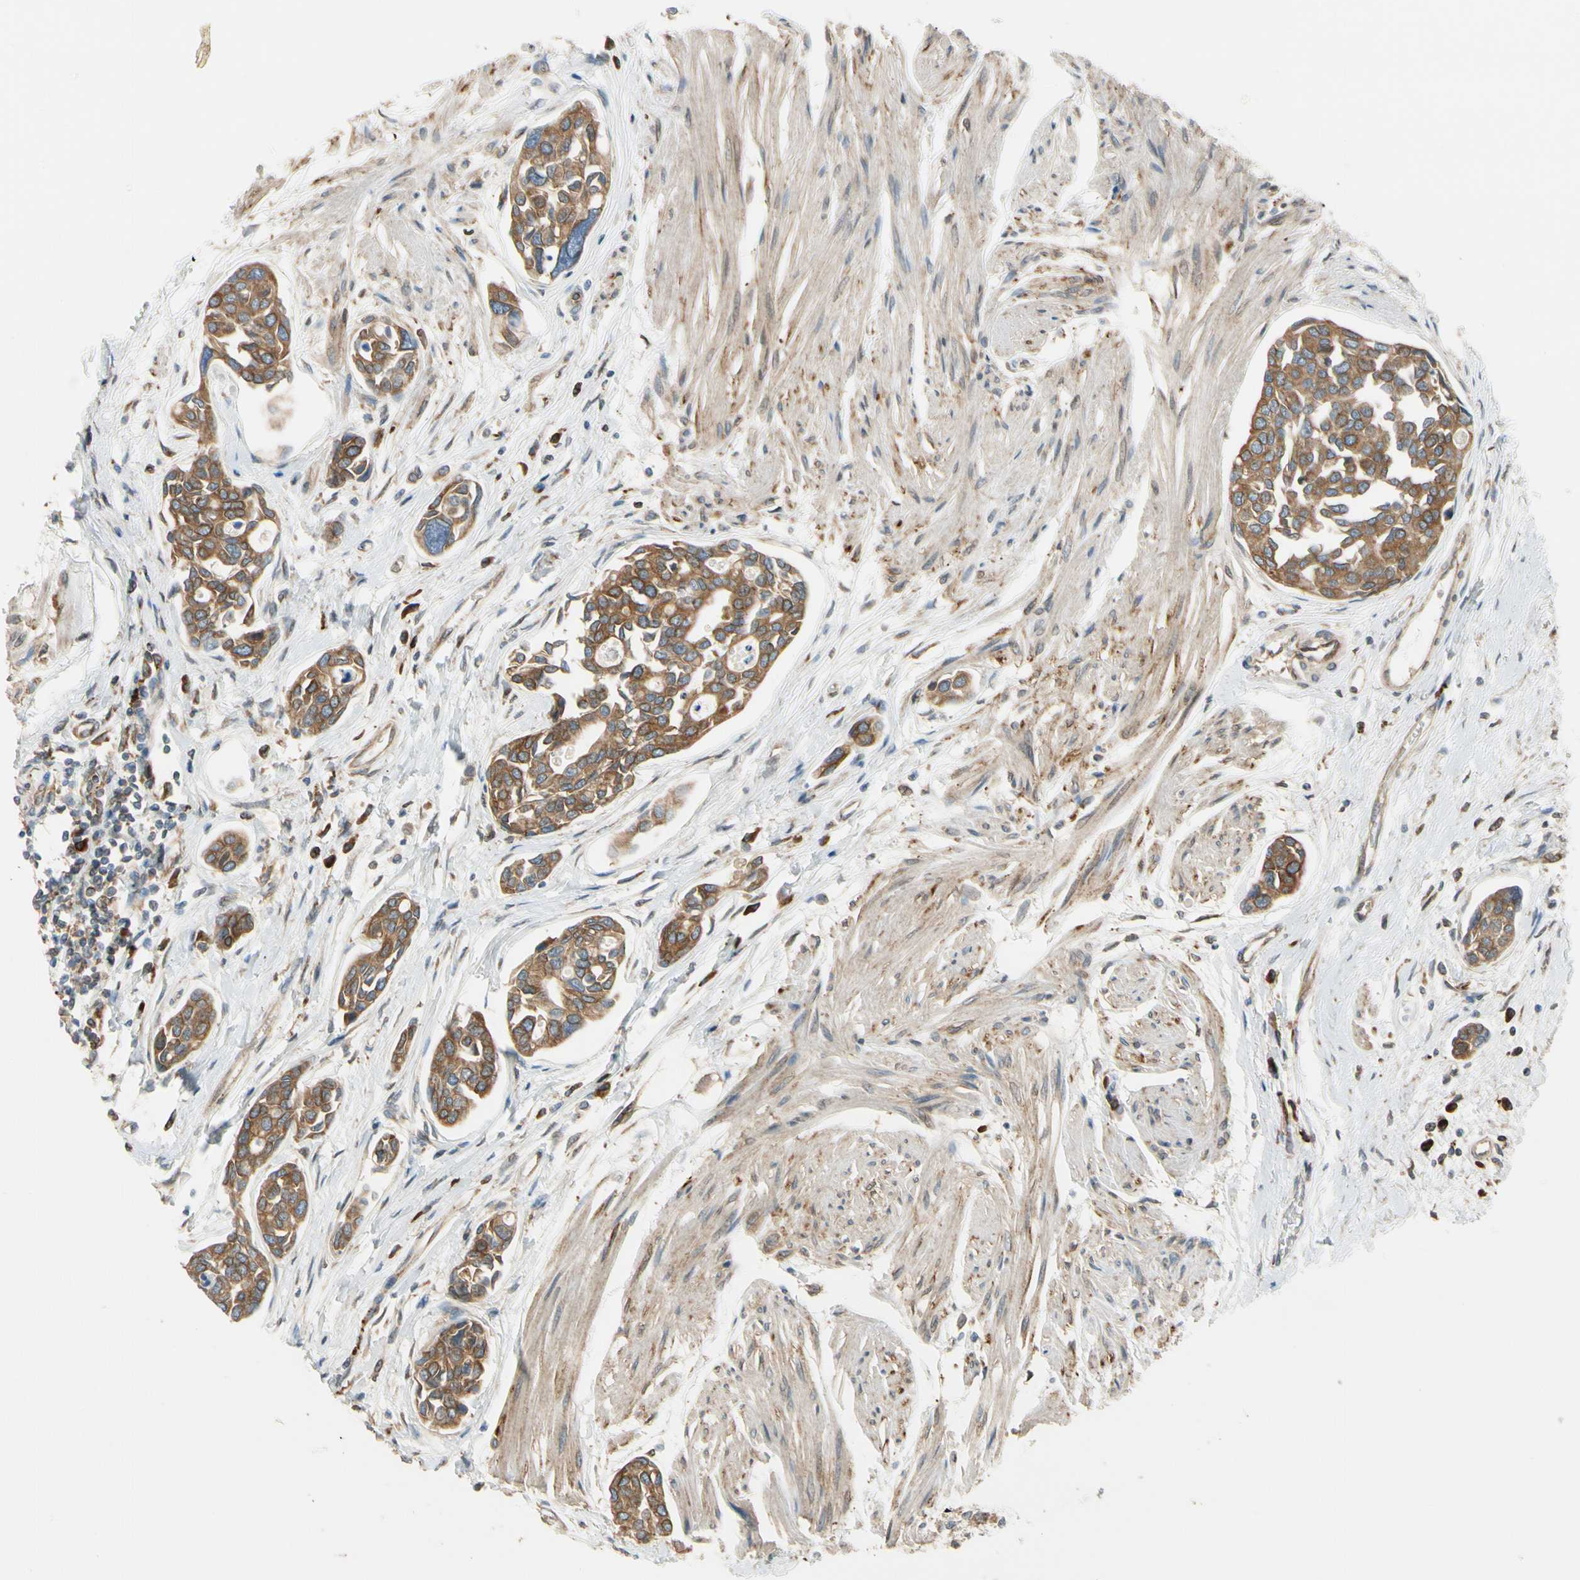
{"staining": {"intensity": "moderate", "quantity": ">75%", "location": "cytoplasmic/membranous"}, "tissue": "urothelial cancer", "cell_type": "Tumor cells", "image_type": "cancer", "snomed": [{"axis": "morphology", "description": "Urothelial carcinoma, High grade"}, {"axis": "topography", "description": "Urinary bladder"}], "caption": "Urothelial carcinoma (high-grade) stained with a brown dye exhibits moderate cytoplasmic/membranous positive positivity in approximately >75% of tumor cells.", "gene": "CLCC1", "patient": {"sex": "male", "age": 78}}